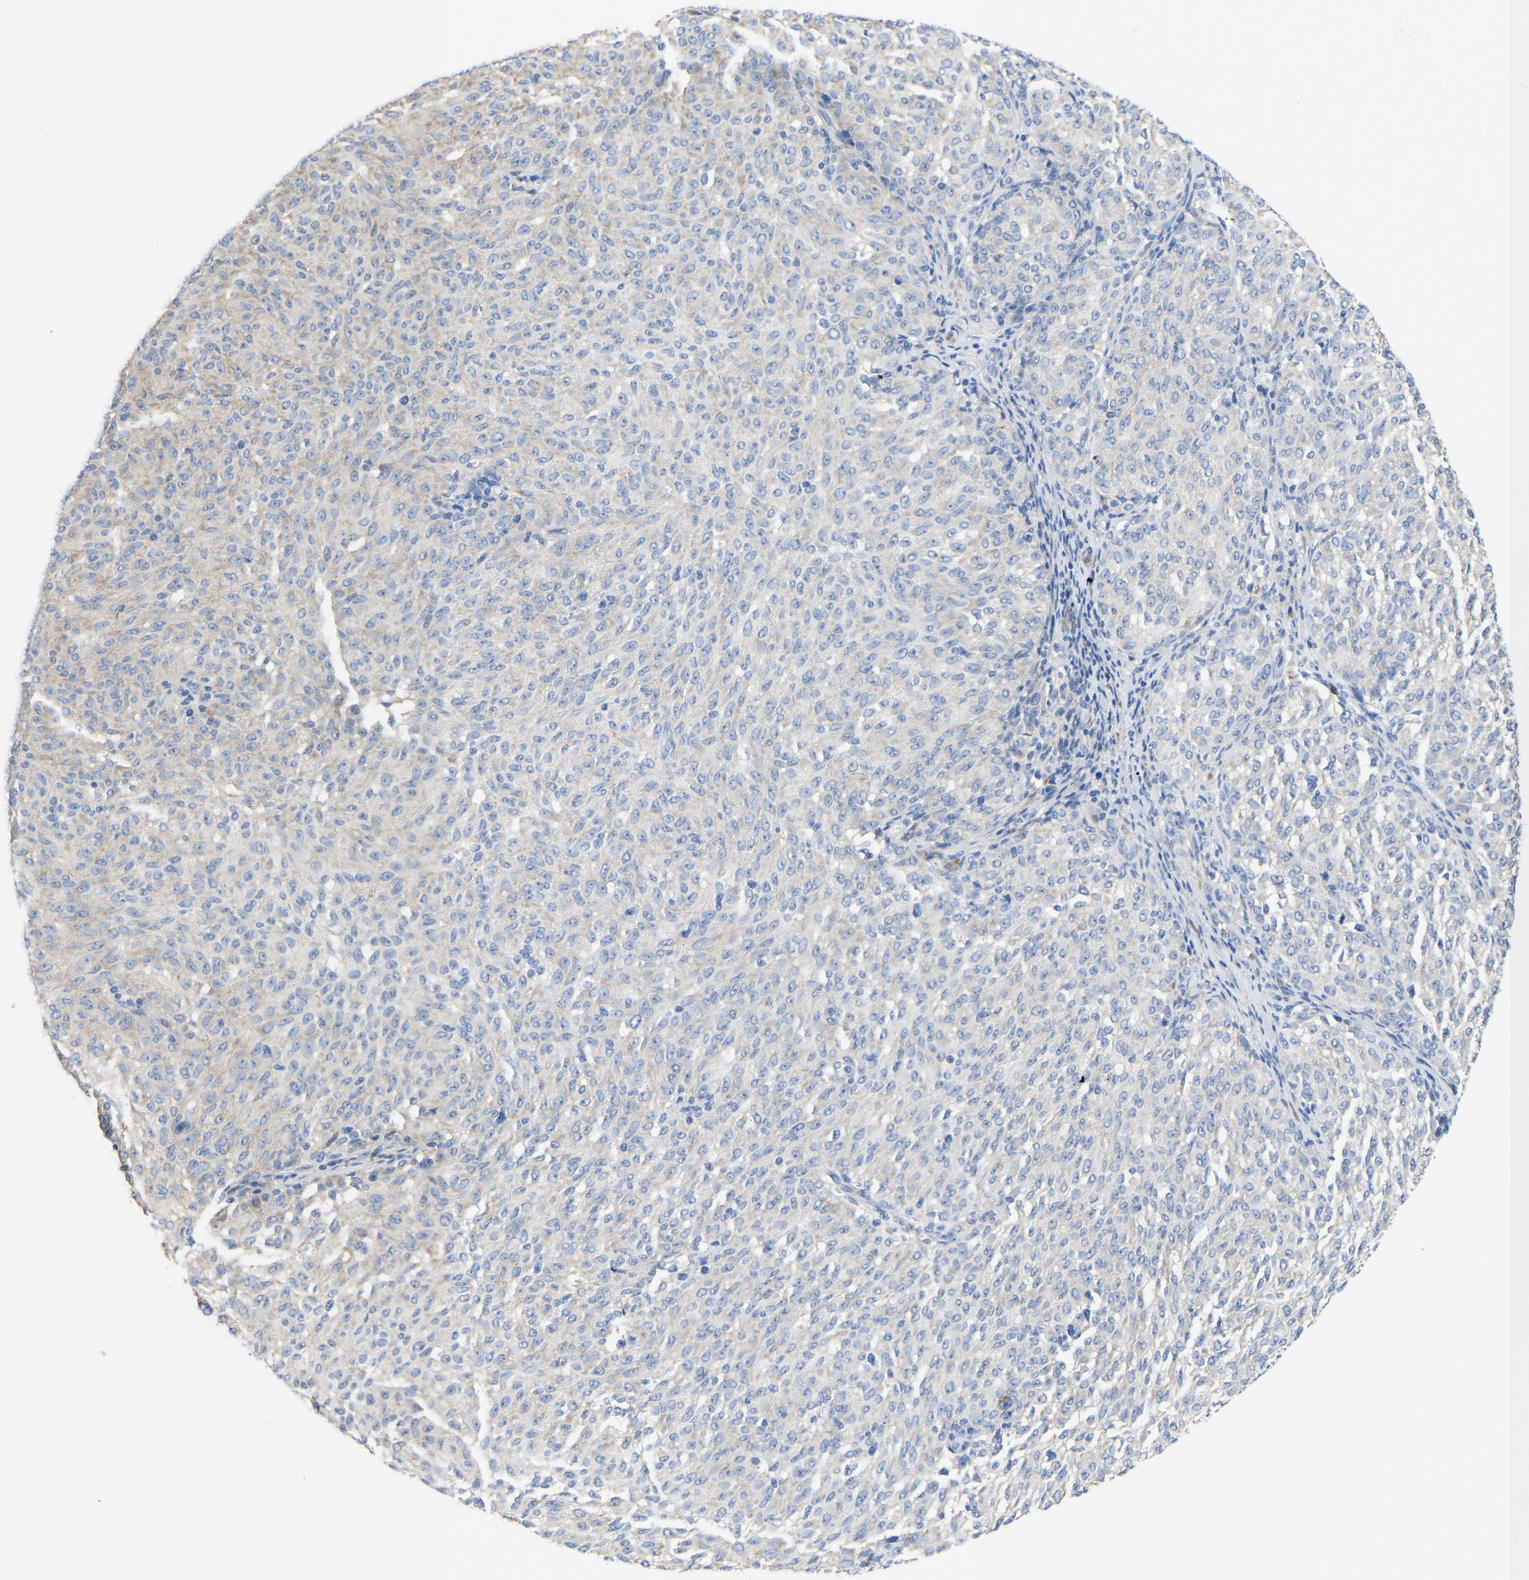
{"staining": {"intensity": "weak", "quantity": "<25%", "location": "cytoplasmic/membranous"}, "tissue": "melanoma", "cell_type": "Tumor cells", "image_type": "cancer", "snomed": [{"axis": "morphology", "description": "Malignant melanoma, NOS"}, {"axis": "topography", "description": "Skin"}], "caption": "IHC of human melanoma displays no expression in tumor cells.", "gene": "ABCA10", "patient": {"sex": "female", "age": 72}}